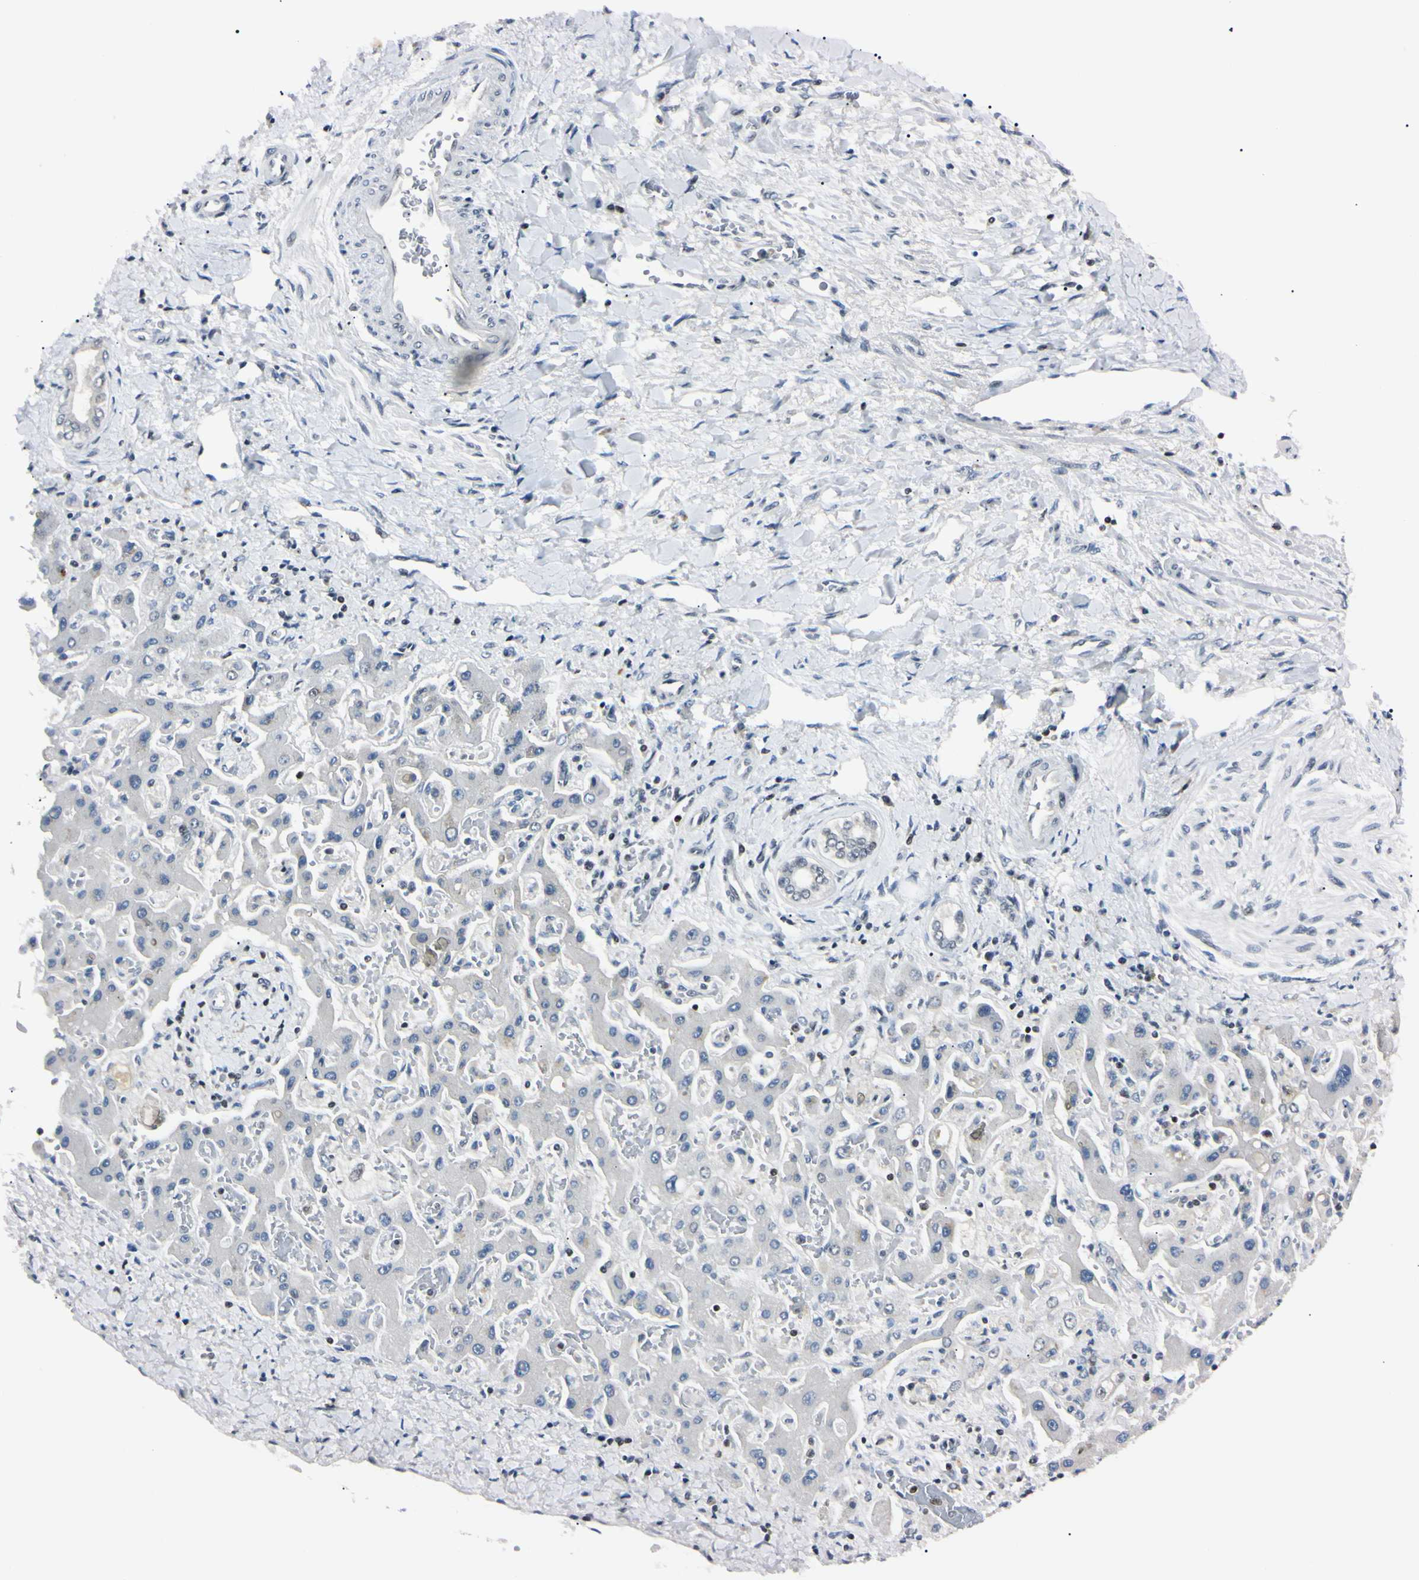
{"staining": {"intensity": "negative", "quantity": "none", "location": "none"}, "tissue": "liver cancer", "cell_type": "Tumor cells", "image_type": "cancer", "snomed": [{"axis": "morphology", "description": "Cholangiocarcinoma"}, {"axis": "topography", "description": "Liver"}], "caption": "DAB (3,3'-diaminobenzidine) immunohistochemical staining of liver cancer exhibits no significant expression in tumor cells.", "gene": "C1orf174", "patient": {"sex": "male", "age": 50}}